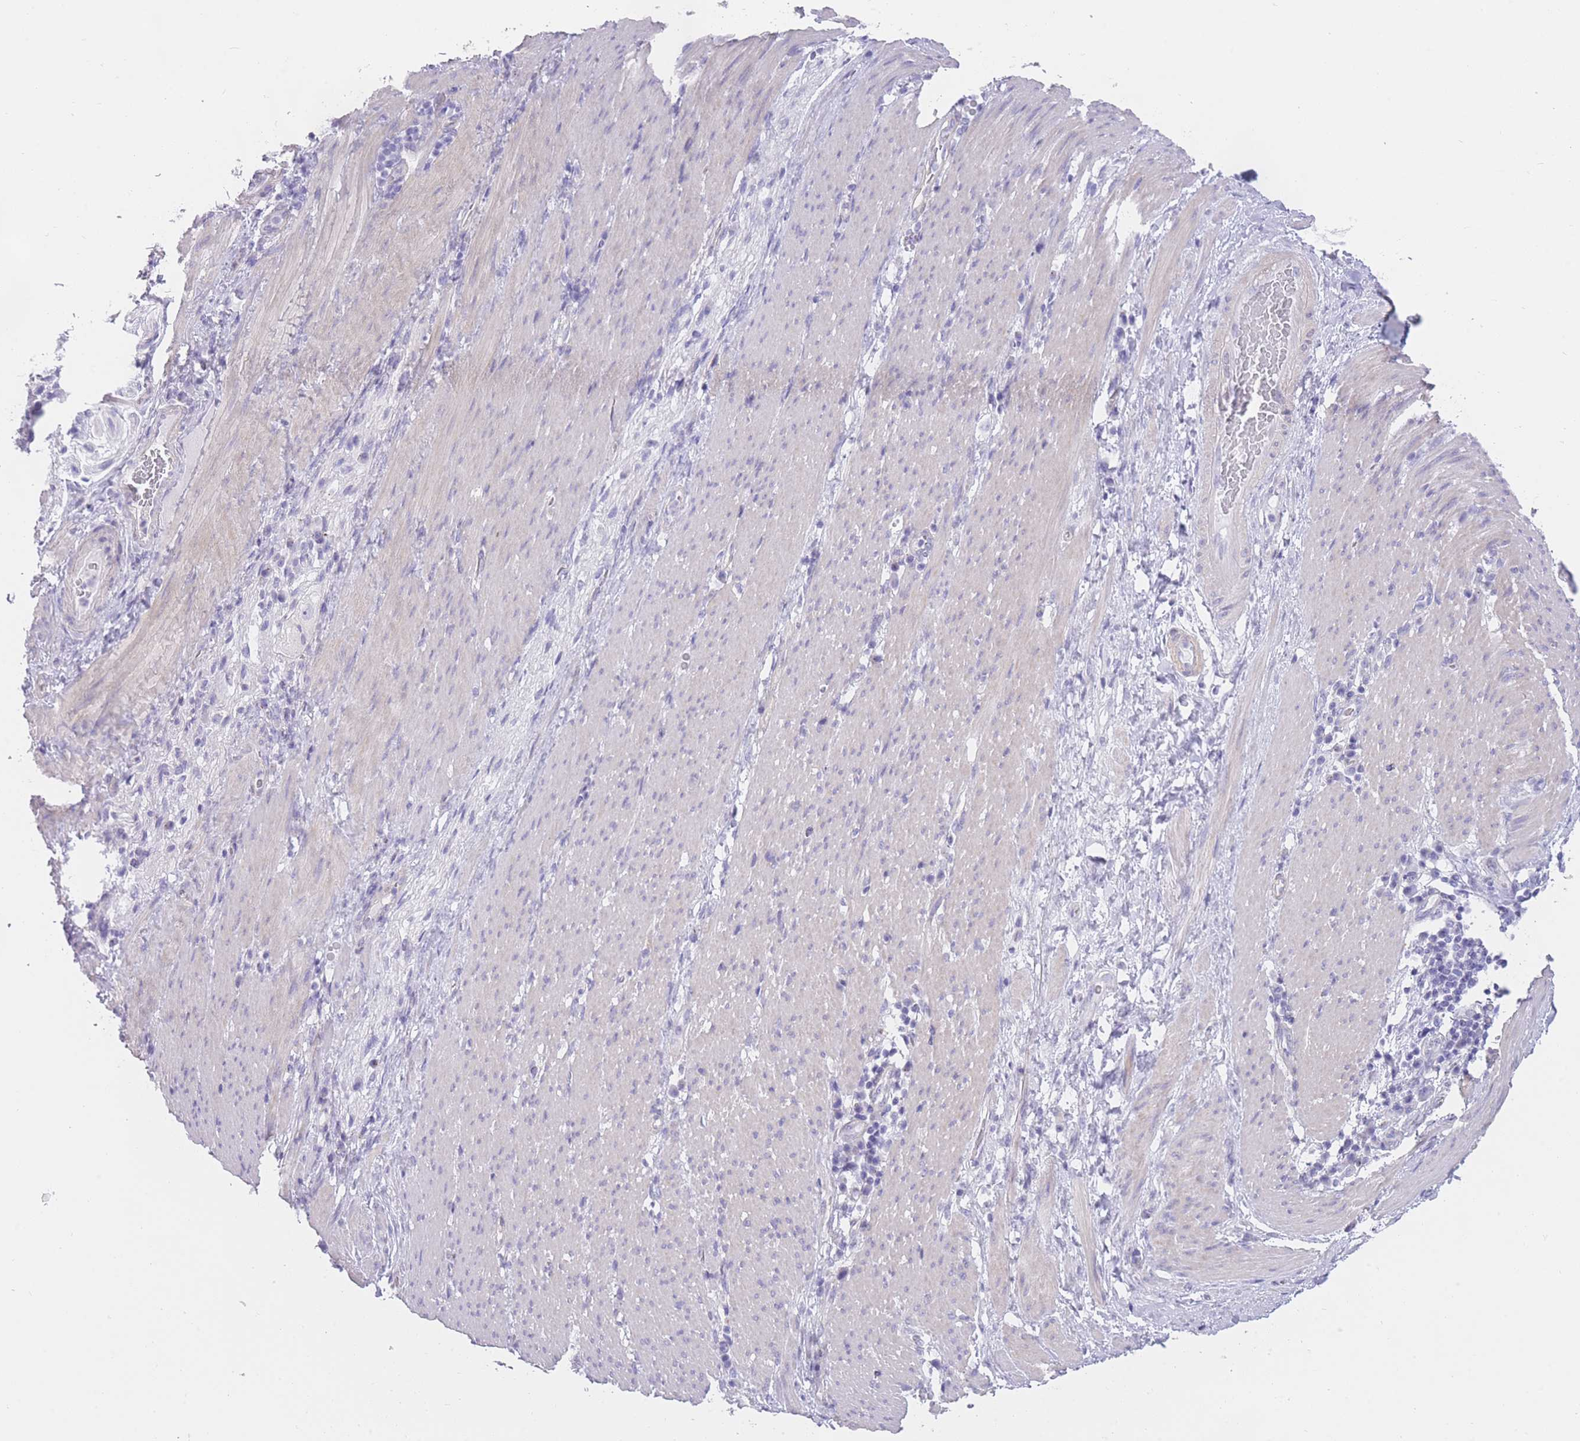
{"staining": {"intensity": "negative", "quantity": "none", "location": "none"}, "tissue": "stomach cancer", "cell_type": "Tumor cells", "image_type": "cancer", "snomed": [{"axis": "morphology", "description": "Normal tissue, NOS"}, {"axis": "morphology", "description": "Adenocarcinoma, NOS"}, {"axis": "topography", "description": "Stomach"}], "caption": "Immunohistochemistry (IHC) photomicrograph of neoplastic tissue: stomach cancer (adenocarcinoma) stained with DAB demonstrates no significant protein positivity in tumor cells.", "gene": "OR11H12", "patient": {"sex": "female", "age": 64}}